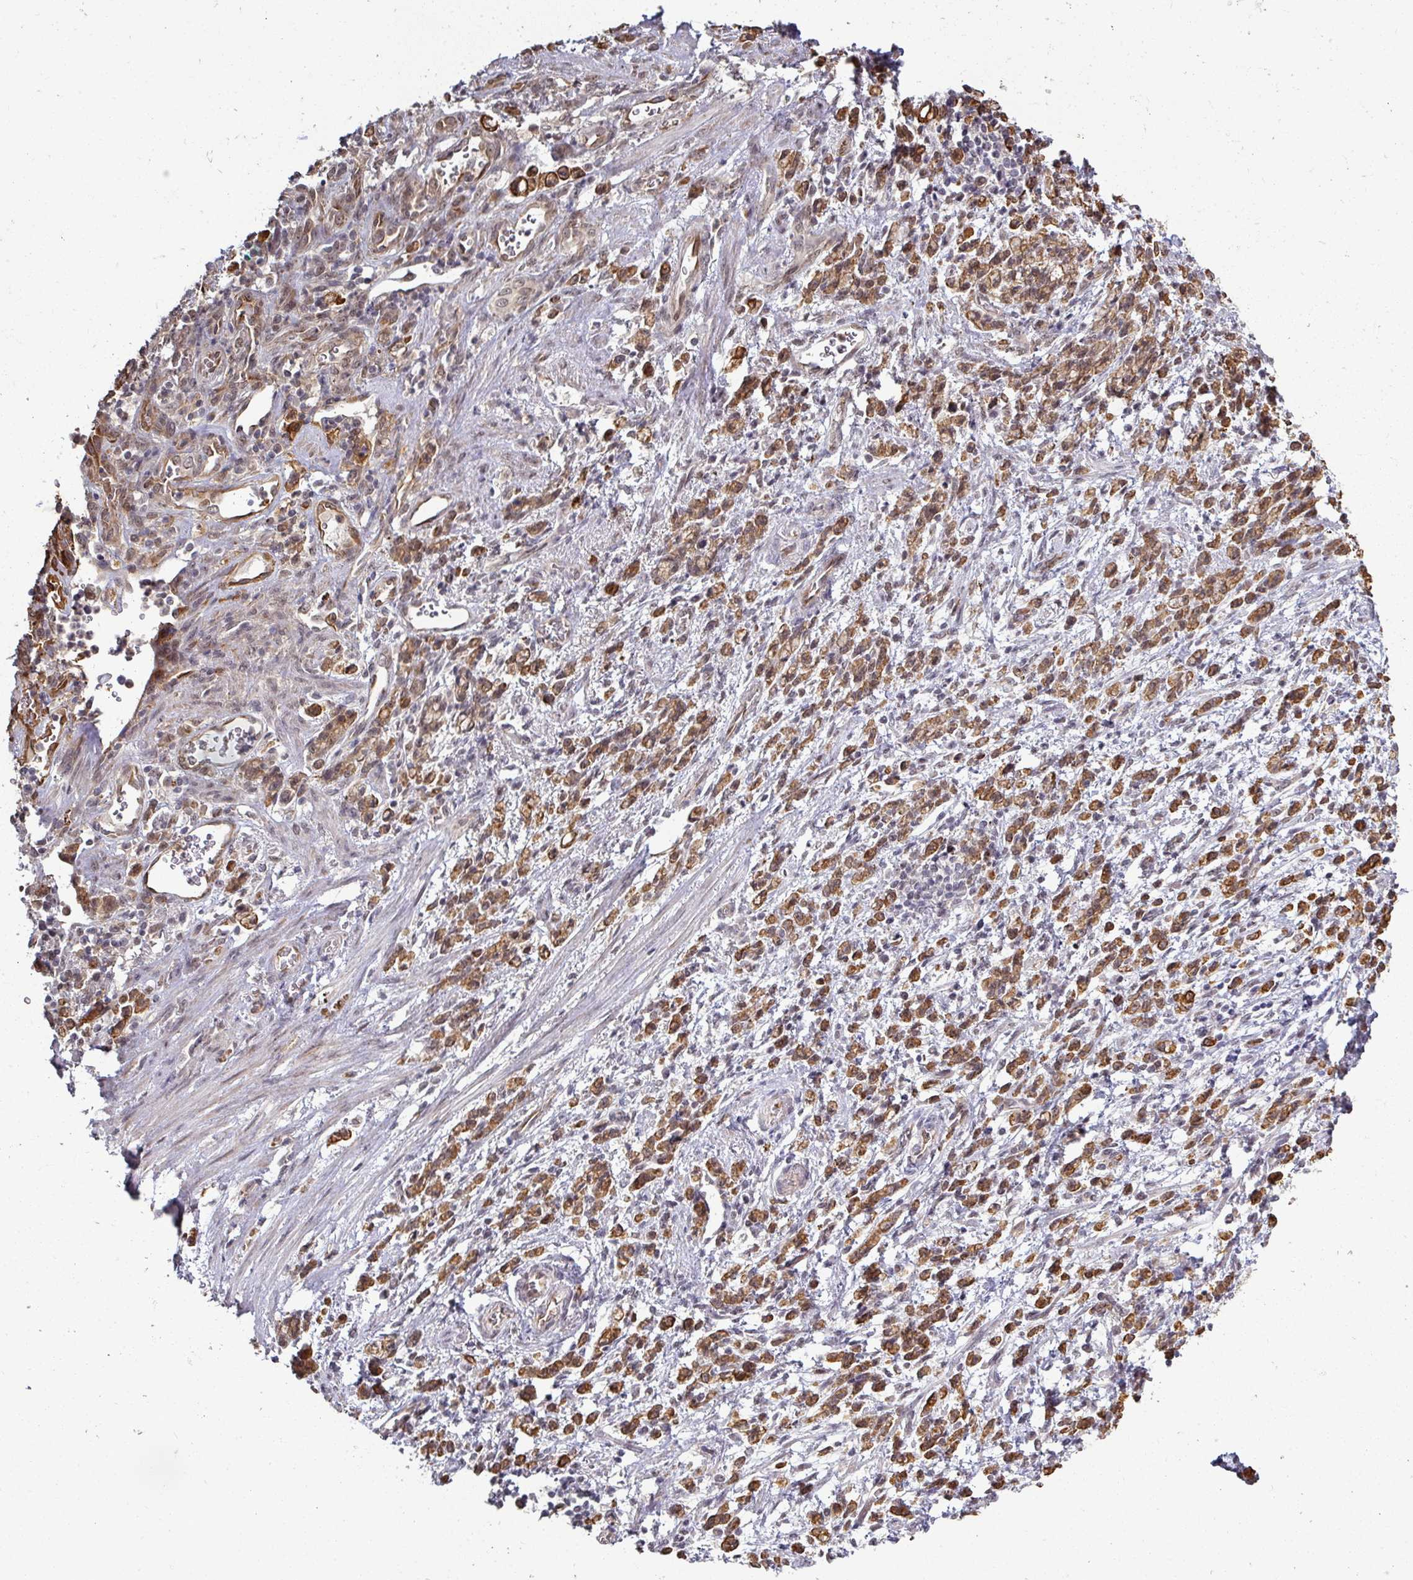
{"staining": {"intensity": "strong", "quantity": ">75%", "location": "cytoplasmic/membranous"}, "tissue": "stomach cancer", "cell_type": "Tumor cells", "image_type": "cancer", "snomed": [{"axis": "morphology", "description": "Adenocarcinoma, NOS"}, {"axis": "topography", "description": "Stomach"}], "caption": "Immunohistochemistry image of neoplastic tissue: adenocarcinoma (stomach) stained using immunohistochemistry demonstrates high levels of strong protein expression localized specifically in the cytoplasmic/membranous of tumor cells, appearing as a cytoplasmic/membranous brown color.", "gene": "GTF2H3", "patient": {"sex": "male", "age": 77}}